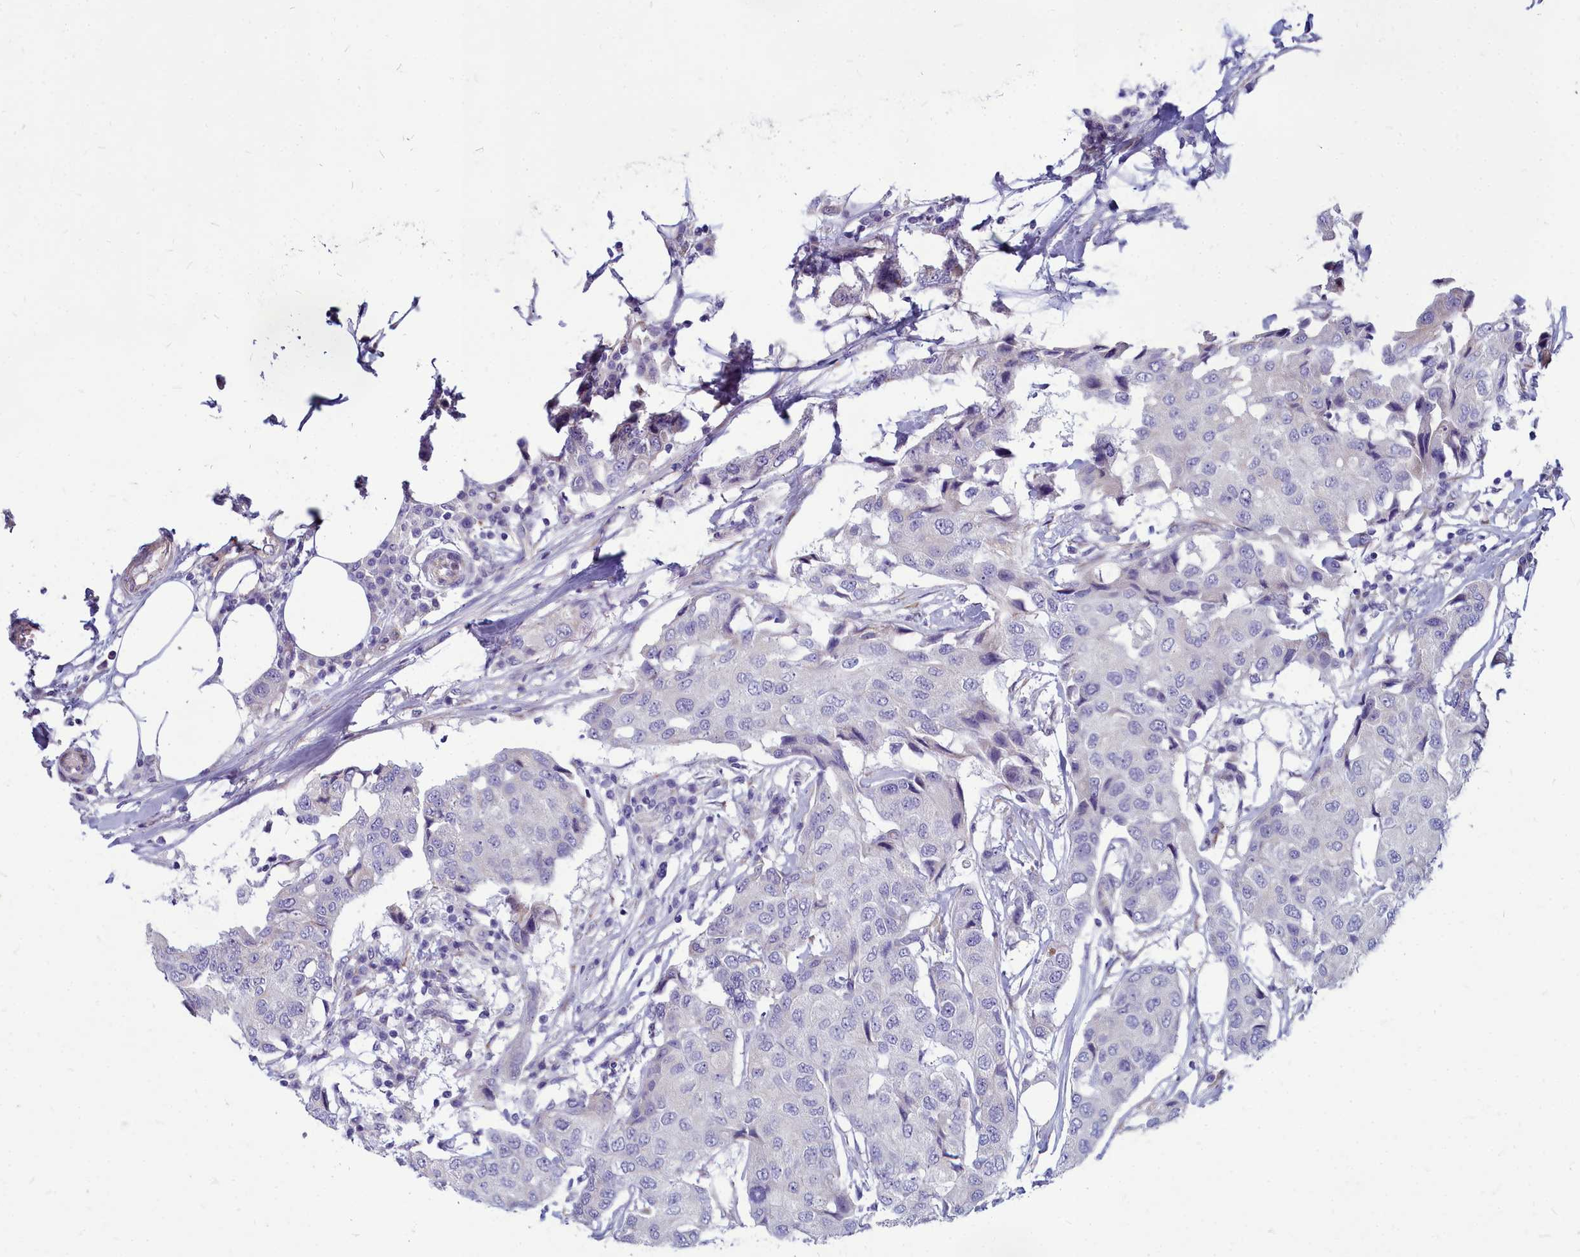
{"staining": {"intensity": "negative", "quantity": "none", "location": "none"}, "tissue": "breast cancer", "cell_type": "Tumor cells", "image_type": "cancer", "snomed": [{"axis": "morphology", "description": "Duct carcinoma"}, {"axis": "topography", "description": "Breast"}], "caption": "The photomicrograph shows no staining of tumor cells in invasive ductal carcinoma (breast).", "gene": "SMPD4", "patient": {"sex": "female", "age": 80}}